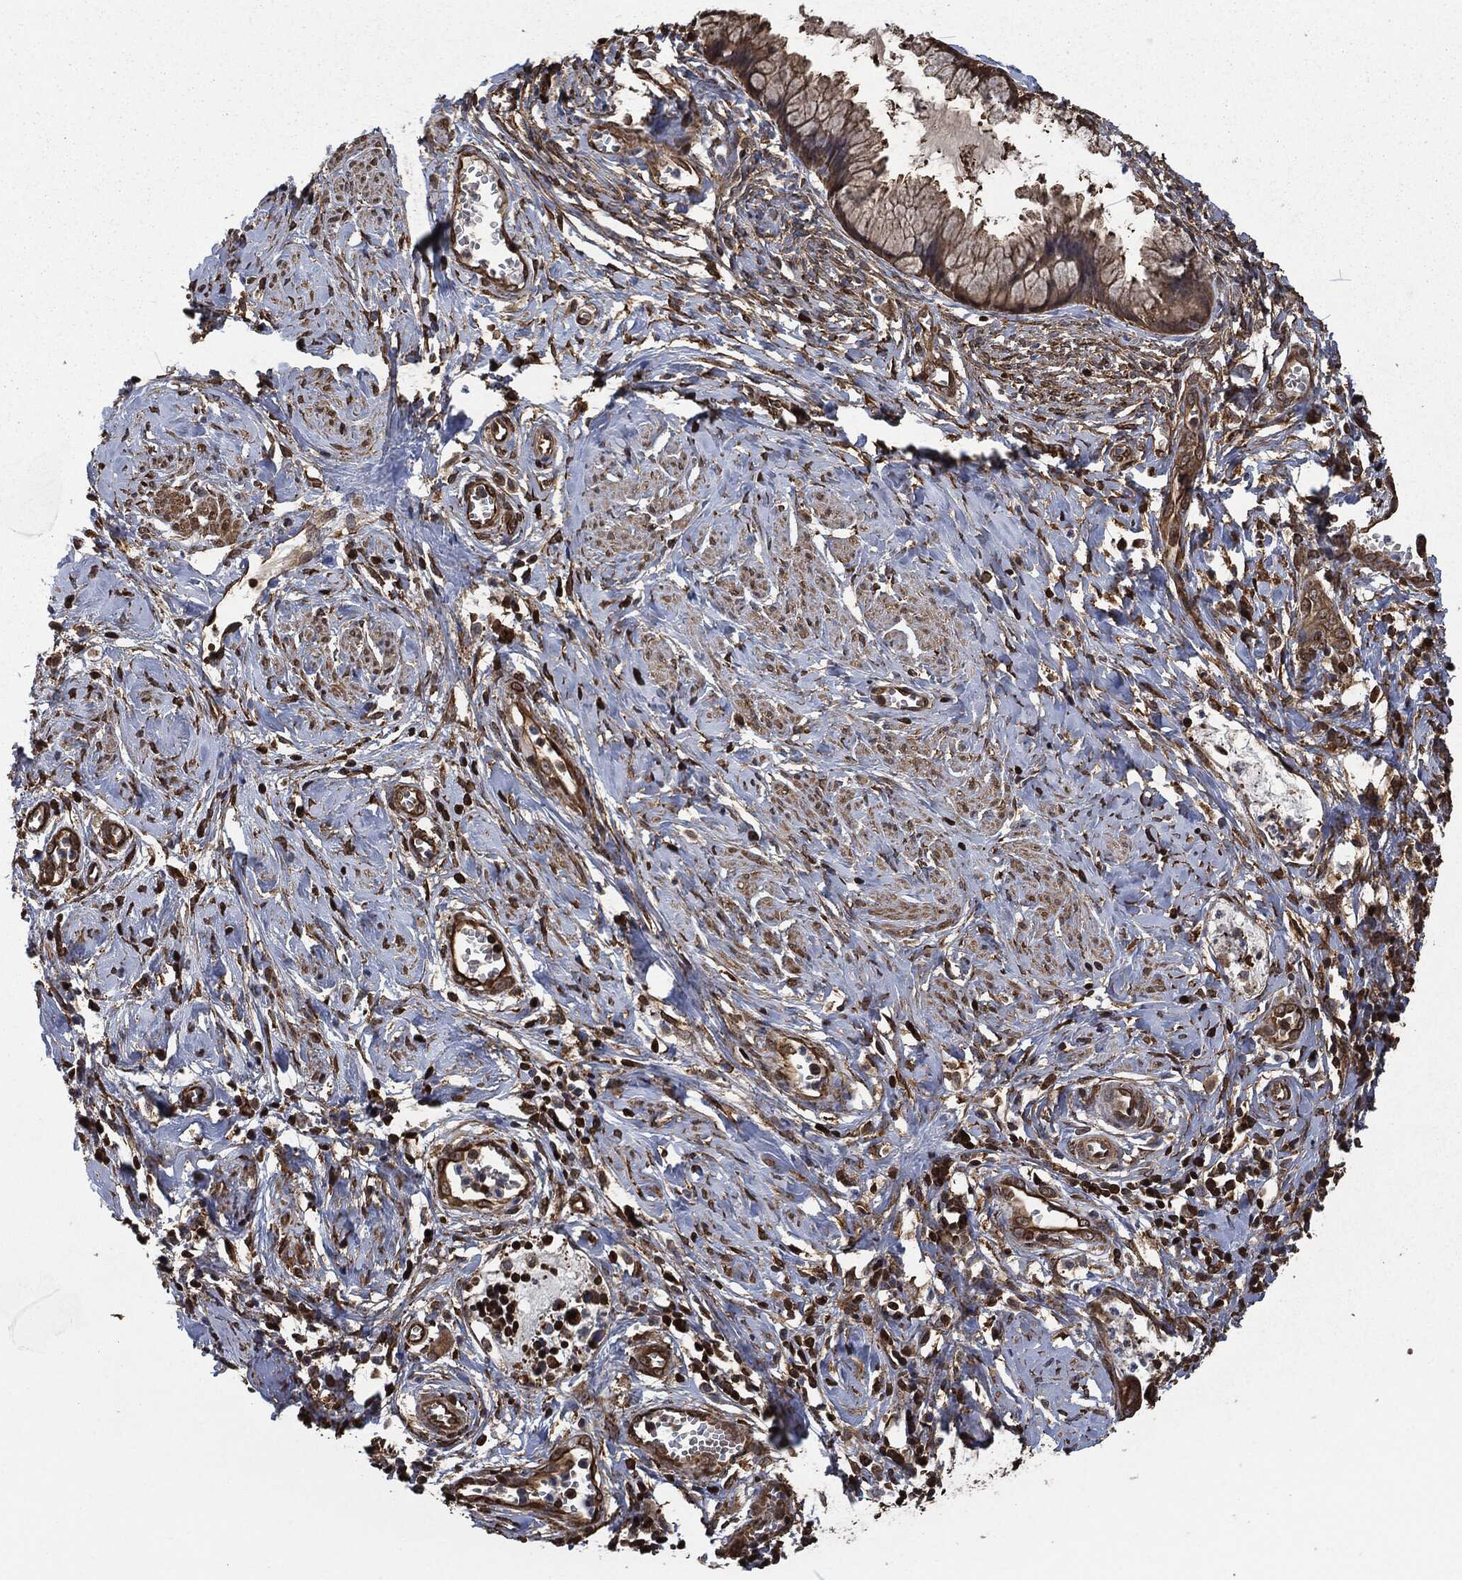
{"staining": {"intensity": "strong", "quantity": "25%-75%", "location": "cytoplasmic/membranous"}, "tissue": "cervical cancer", "cell_type": "Tumor cells", "image_type": "cancer", "snomed": [{"axis": "morphology", "description": "Adenocarcinoma, NOS"}, {"axis": "topography", "description": "Cervix"}], "caption": "Strong cytoplasmic/membranous expression for a protein is appreciated in approximately 25%-75% of tumor cells of adenocarcinoma (cervical) using IHC.", "gene": "PRDX4", "patient": {"sex": "female", "age": 44}}